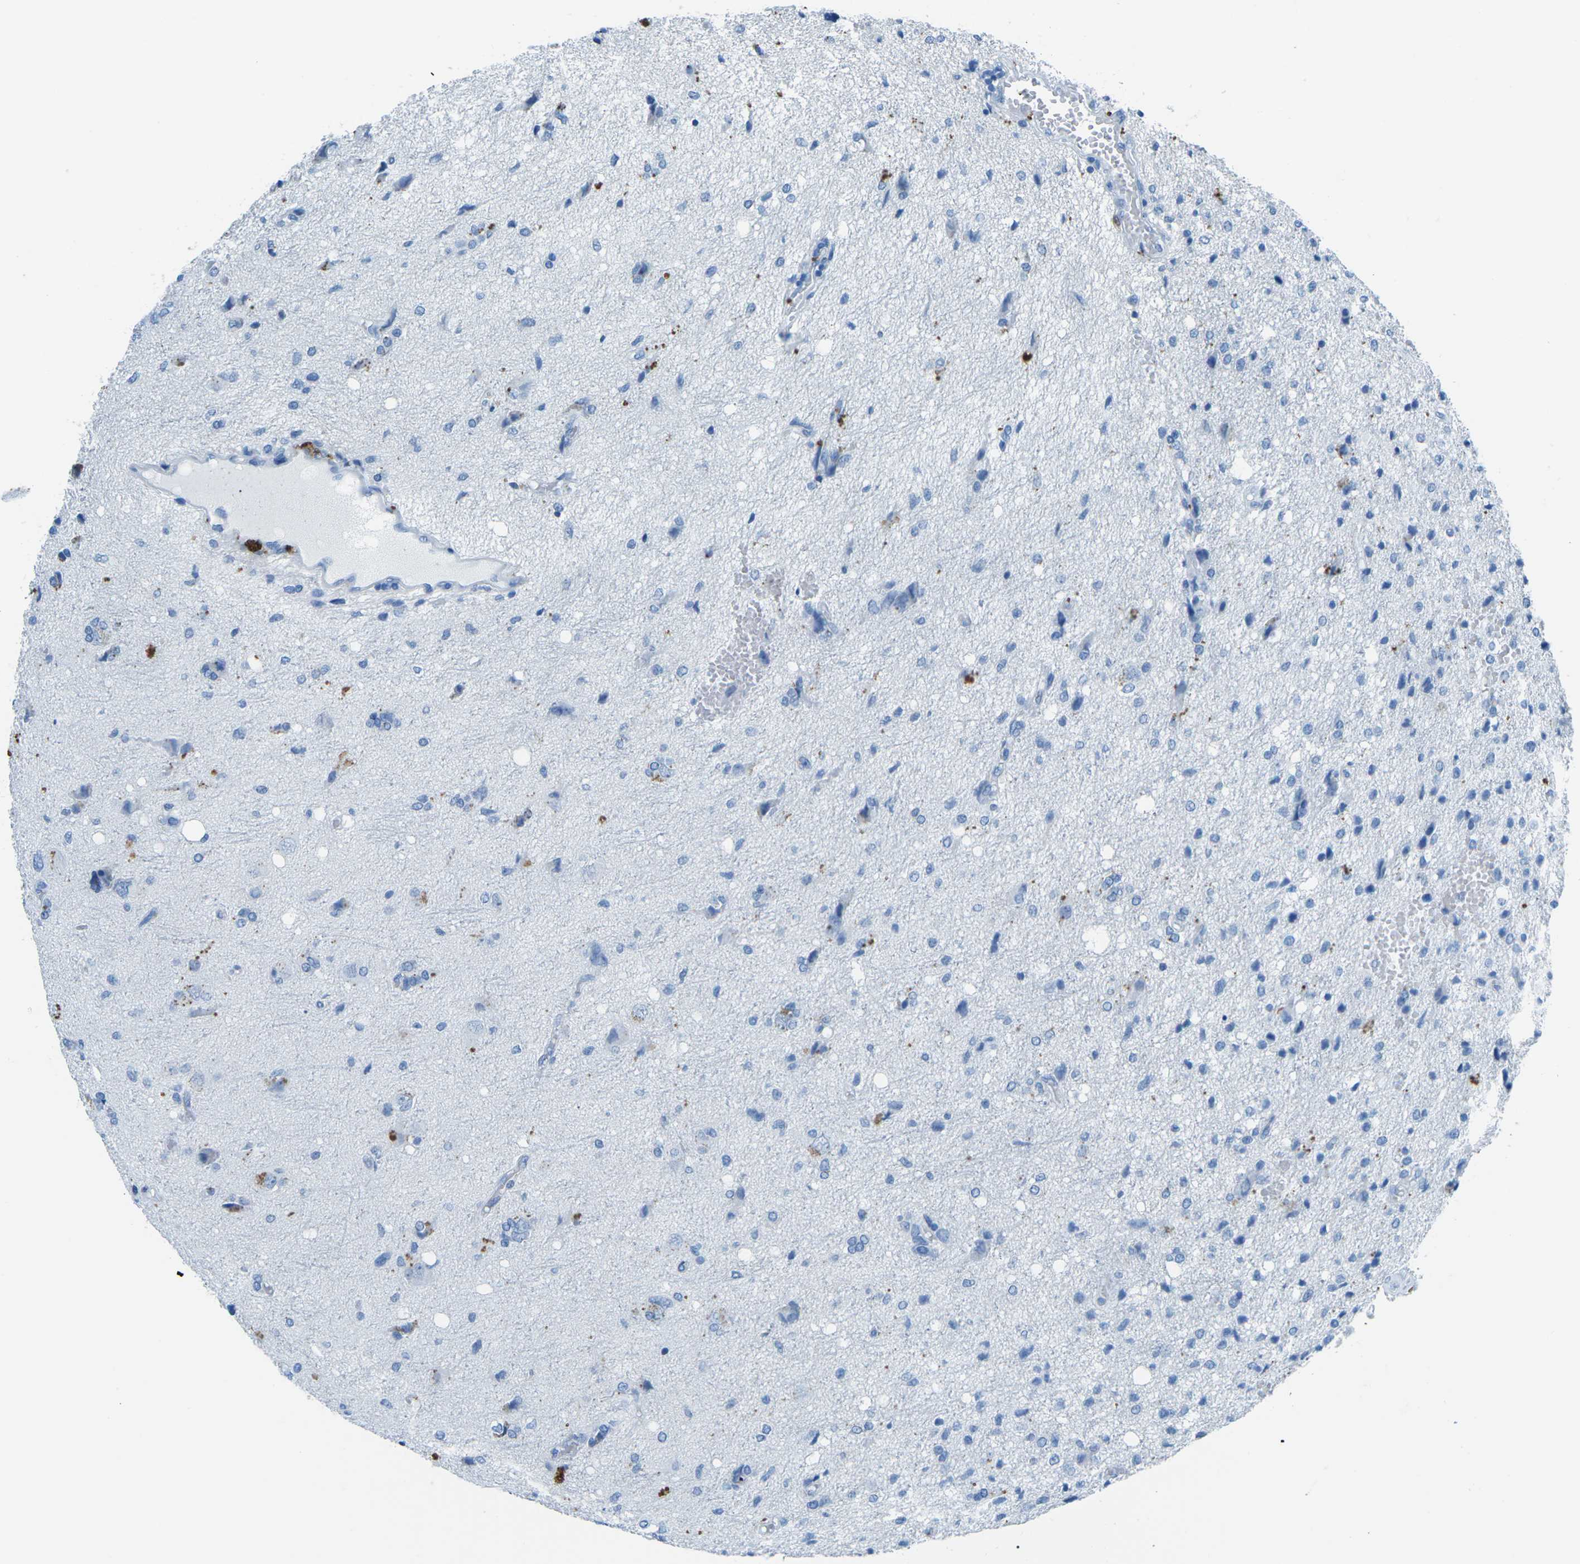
{"staining": {"intensity": "negative", "quantity": "none", "location": "none"}, "tissue": "glioma", "cell_type": "Tumor cells", "image_type": "cancer", "snomed": [{"axis": "morphology", "description": "Glioma, malignant, High grade"}, {"axis": "topography", "description": "Brain"}], "caption": "A high-resolution histopathology image shows immunohistochemistry staining of glioma, which shows no significant staining in tumor cells.", "gene": "MYH8", "patient": {"sex": "female", "age": 59}}